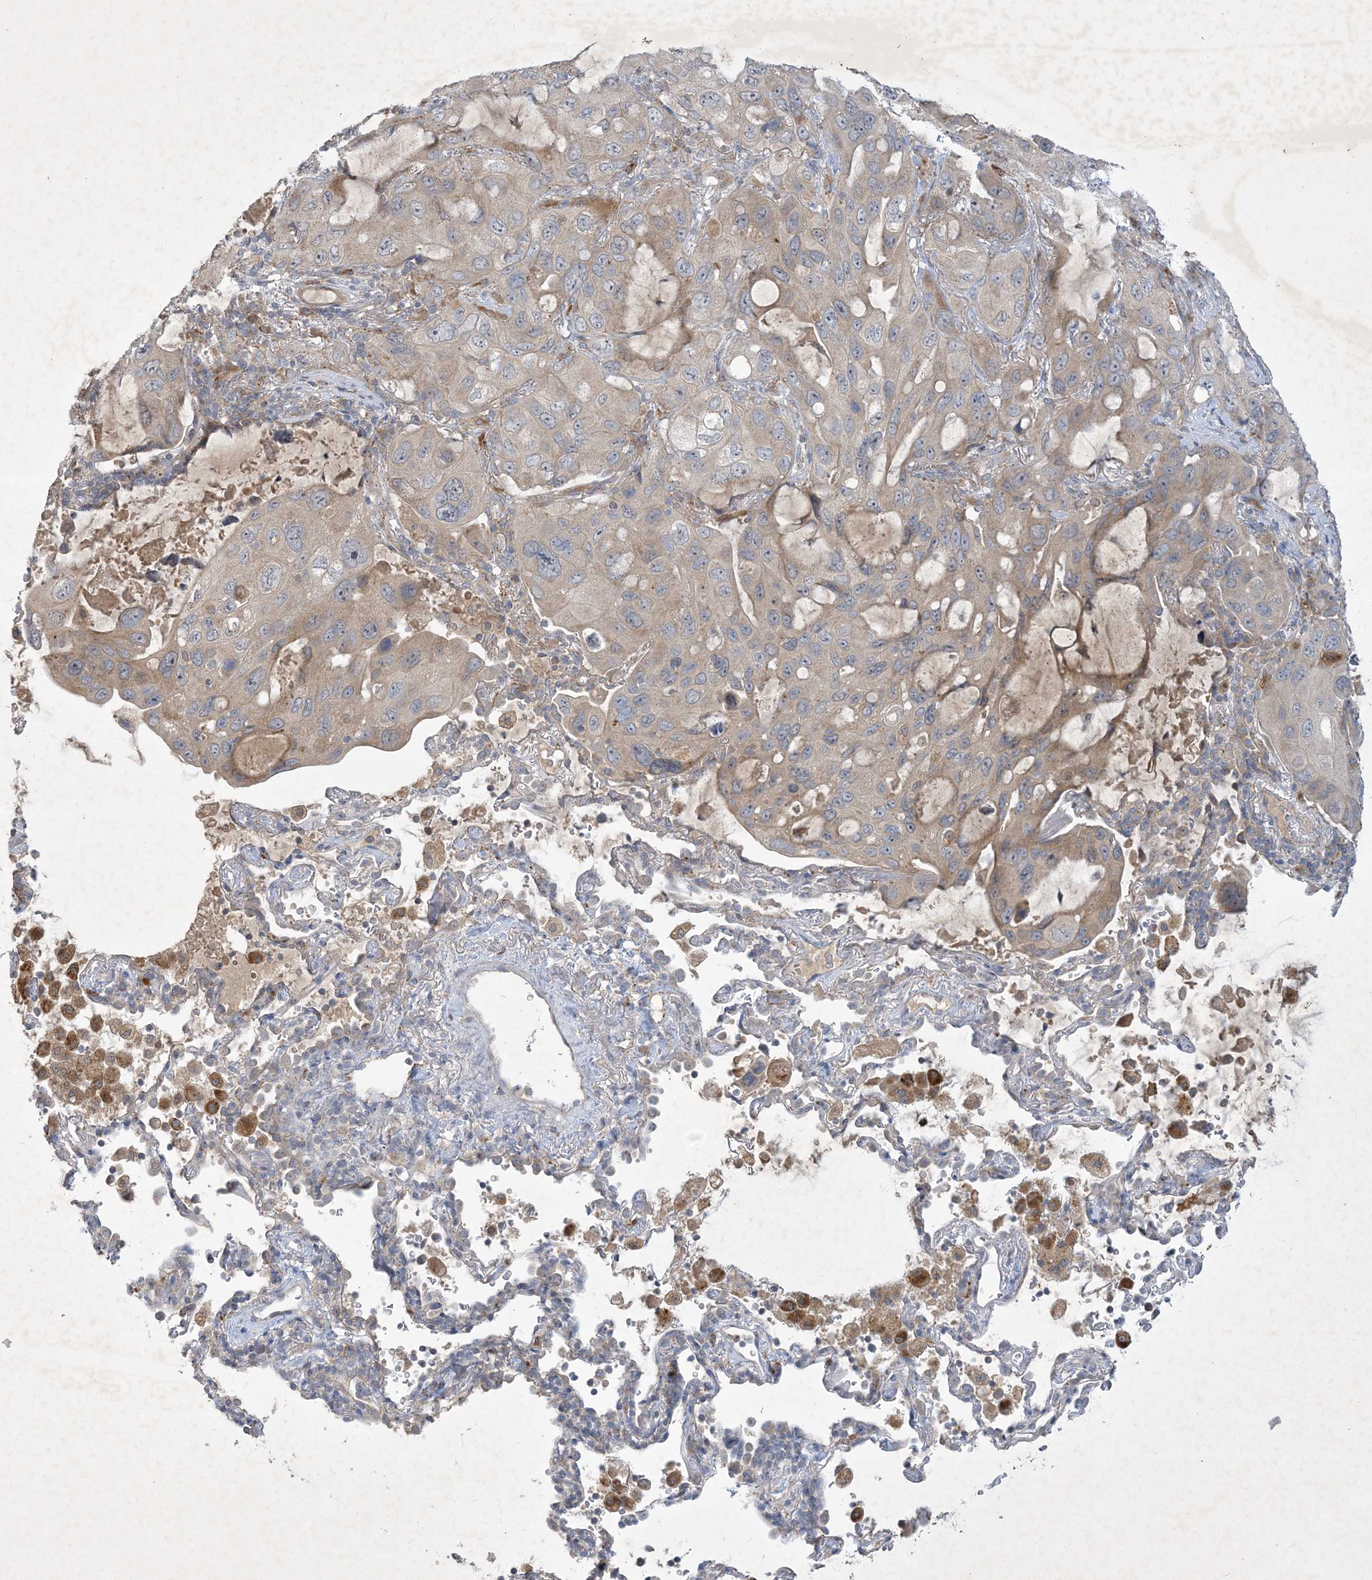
{"staining": {"intensity": "weak", "quantity": "25%-75%", "location": "cytoplasmic/membranous"}, "tissue": "lung cancer", "cell_type": "Tumor cells", "image_type": "cancer", "snomed": [{"axis": "morphology", "description": "Squamous cell carcinoma, NOS"}, {"axis": "topography", "description": "Lung"}], "caption": "A high-resolution micrograph shows IHC staining of lung squamous cell carcinoma, which demonstrates weak cytoplasmic/membranous staining in about 25%-75% of tumor cells. The staining was performed using DAB (3,3'-diaminobenzidine), with brown indicating positive protein expression. Nuclei are stained blue with hematoxylin.", "gene": "MRPS18A", "patient": {"sex": "female", "age": 73}}